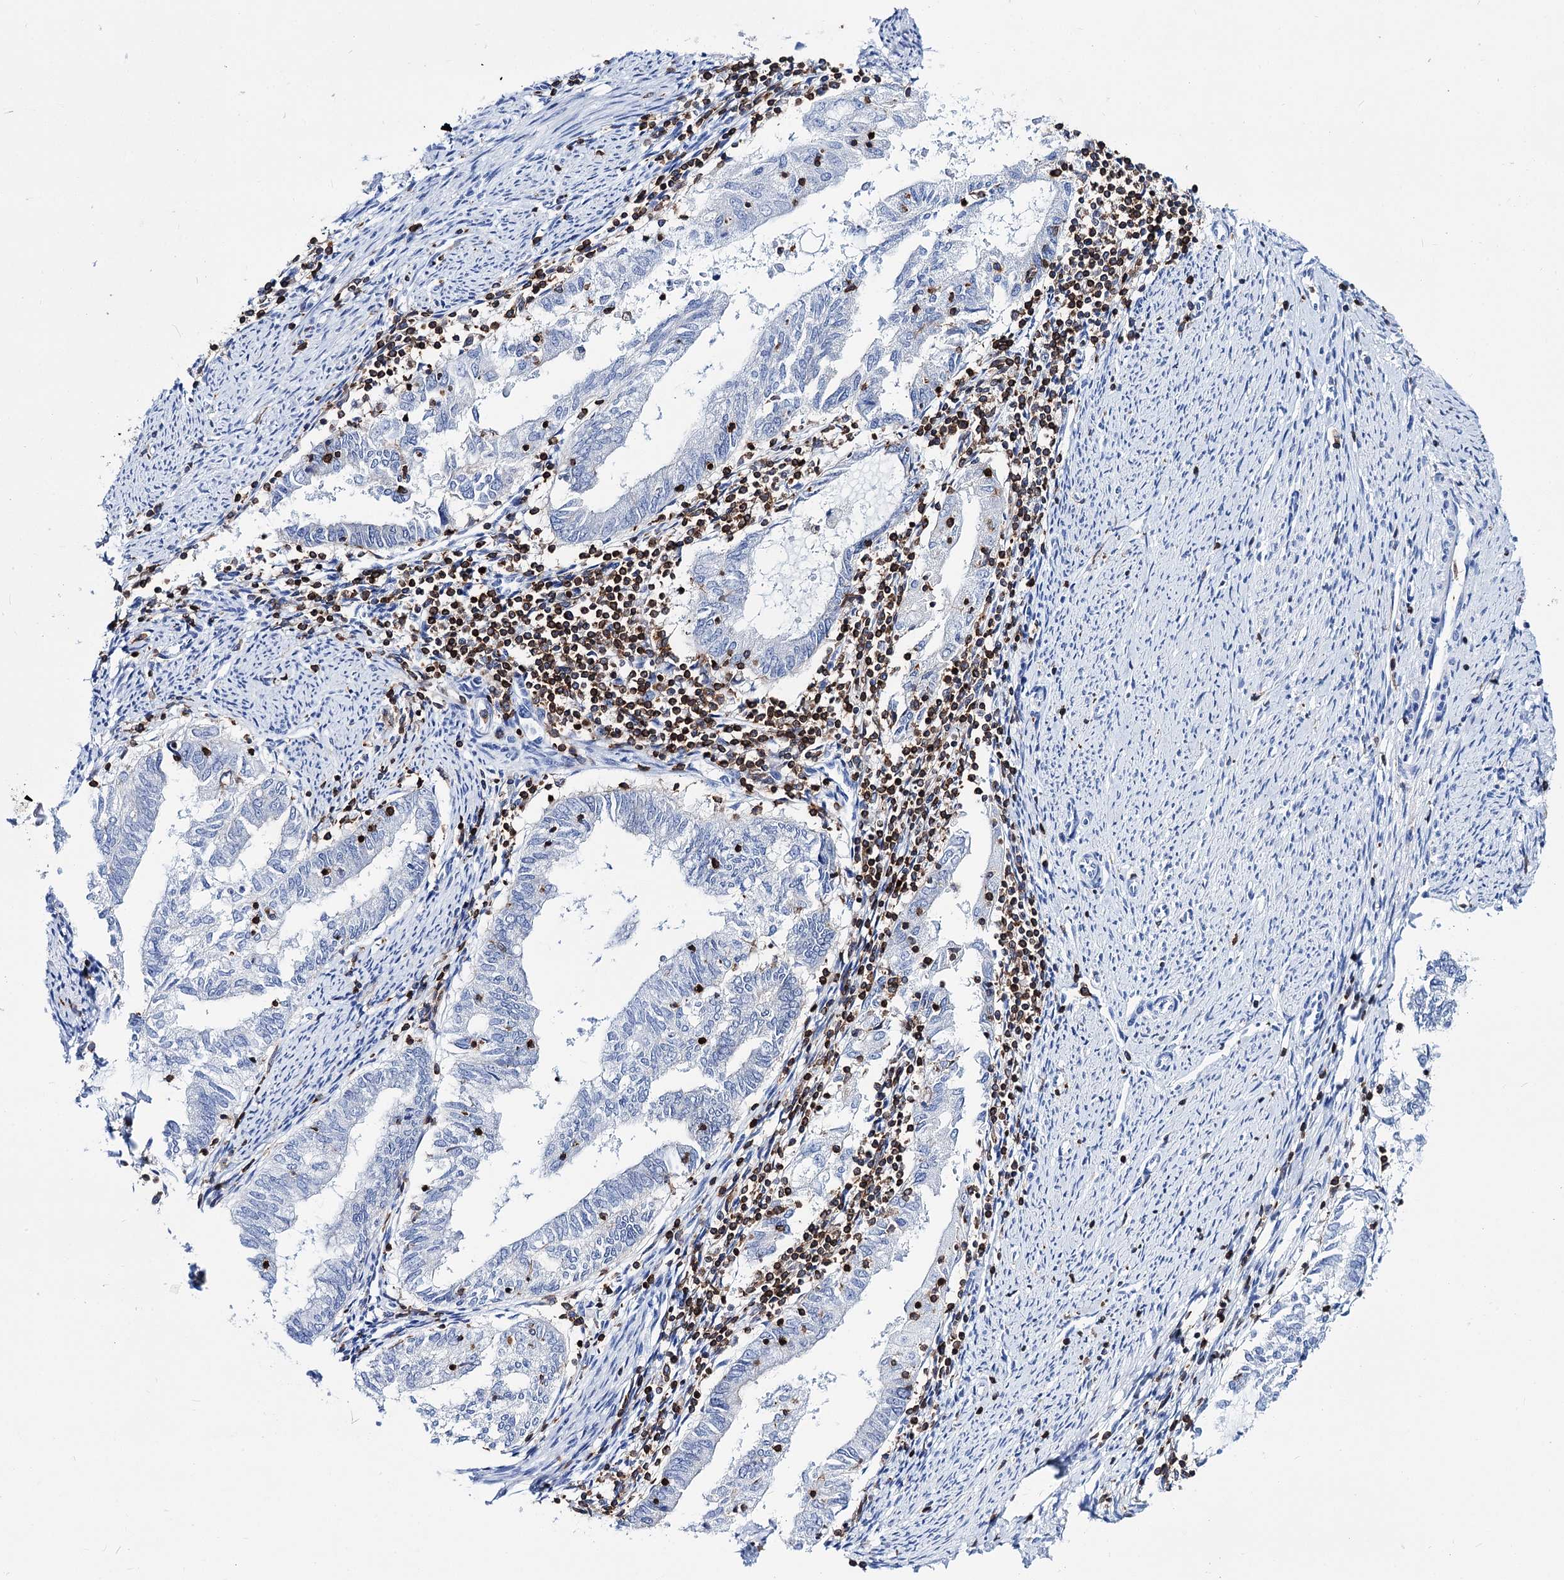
{"staining": {"intensity": "negative", "quantity": "none", "location": "none"}, "tissue": "endometrial cancer", "cell_type": "Tumor cells", "image_type": "cancer", "snomed": [{"axis": "morphology", "description": "Adenocarcinoma, NOS"}, {"axis": "topography", "description": "Endometrium"}], "caption": "Immunohistochemical staining of endometrial cancer demonstrates no significant positivity in tumor cells. (Immunohistochemistry, brightfield microscopy, high magnification).", "gene": "DEF6", "patient": {"sex": "female", "age": 79}}